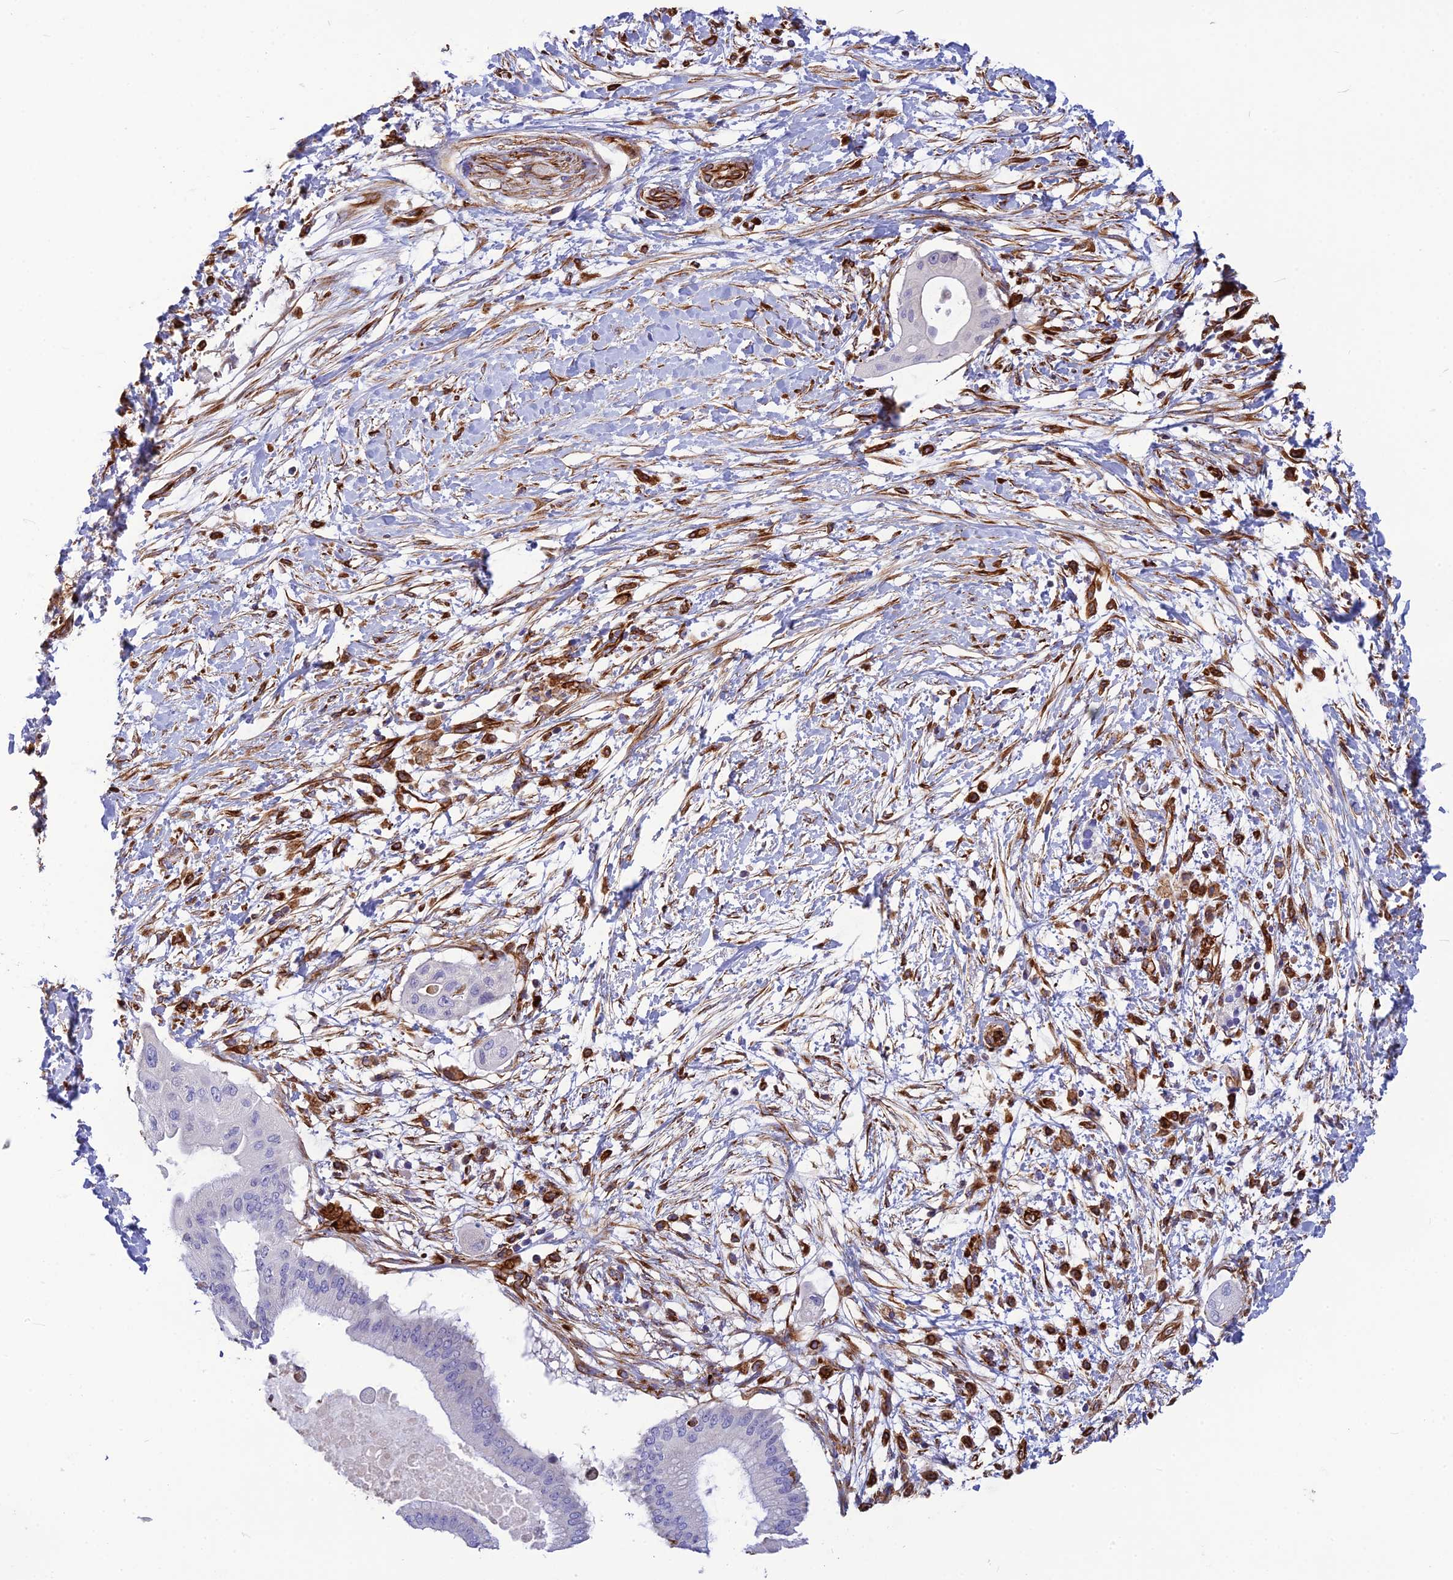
{"staining": {"intensity": "negative", "quantity": "none", "location": "none"}, "tissue": "pancreatic cancer", "cell_type": "Tumor cells", "image_type": "cancer", "snomed": [{"axis": "morphology", "description": "Adenocarcinoma, NOS"}, {"axis": "topography", "description": "Pancreas"}], "caption": "Tumor cells show no significant protein expression in adenocarcinoma (pancreatic).", "gene": "FBXL20", "patient": {"sex": "male", "age": 68}}